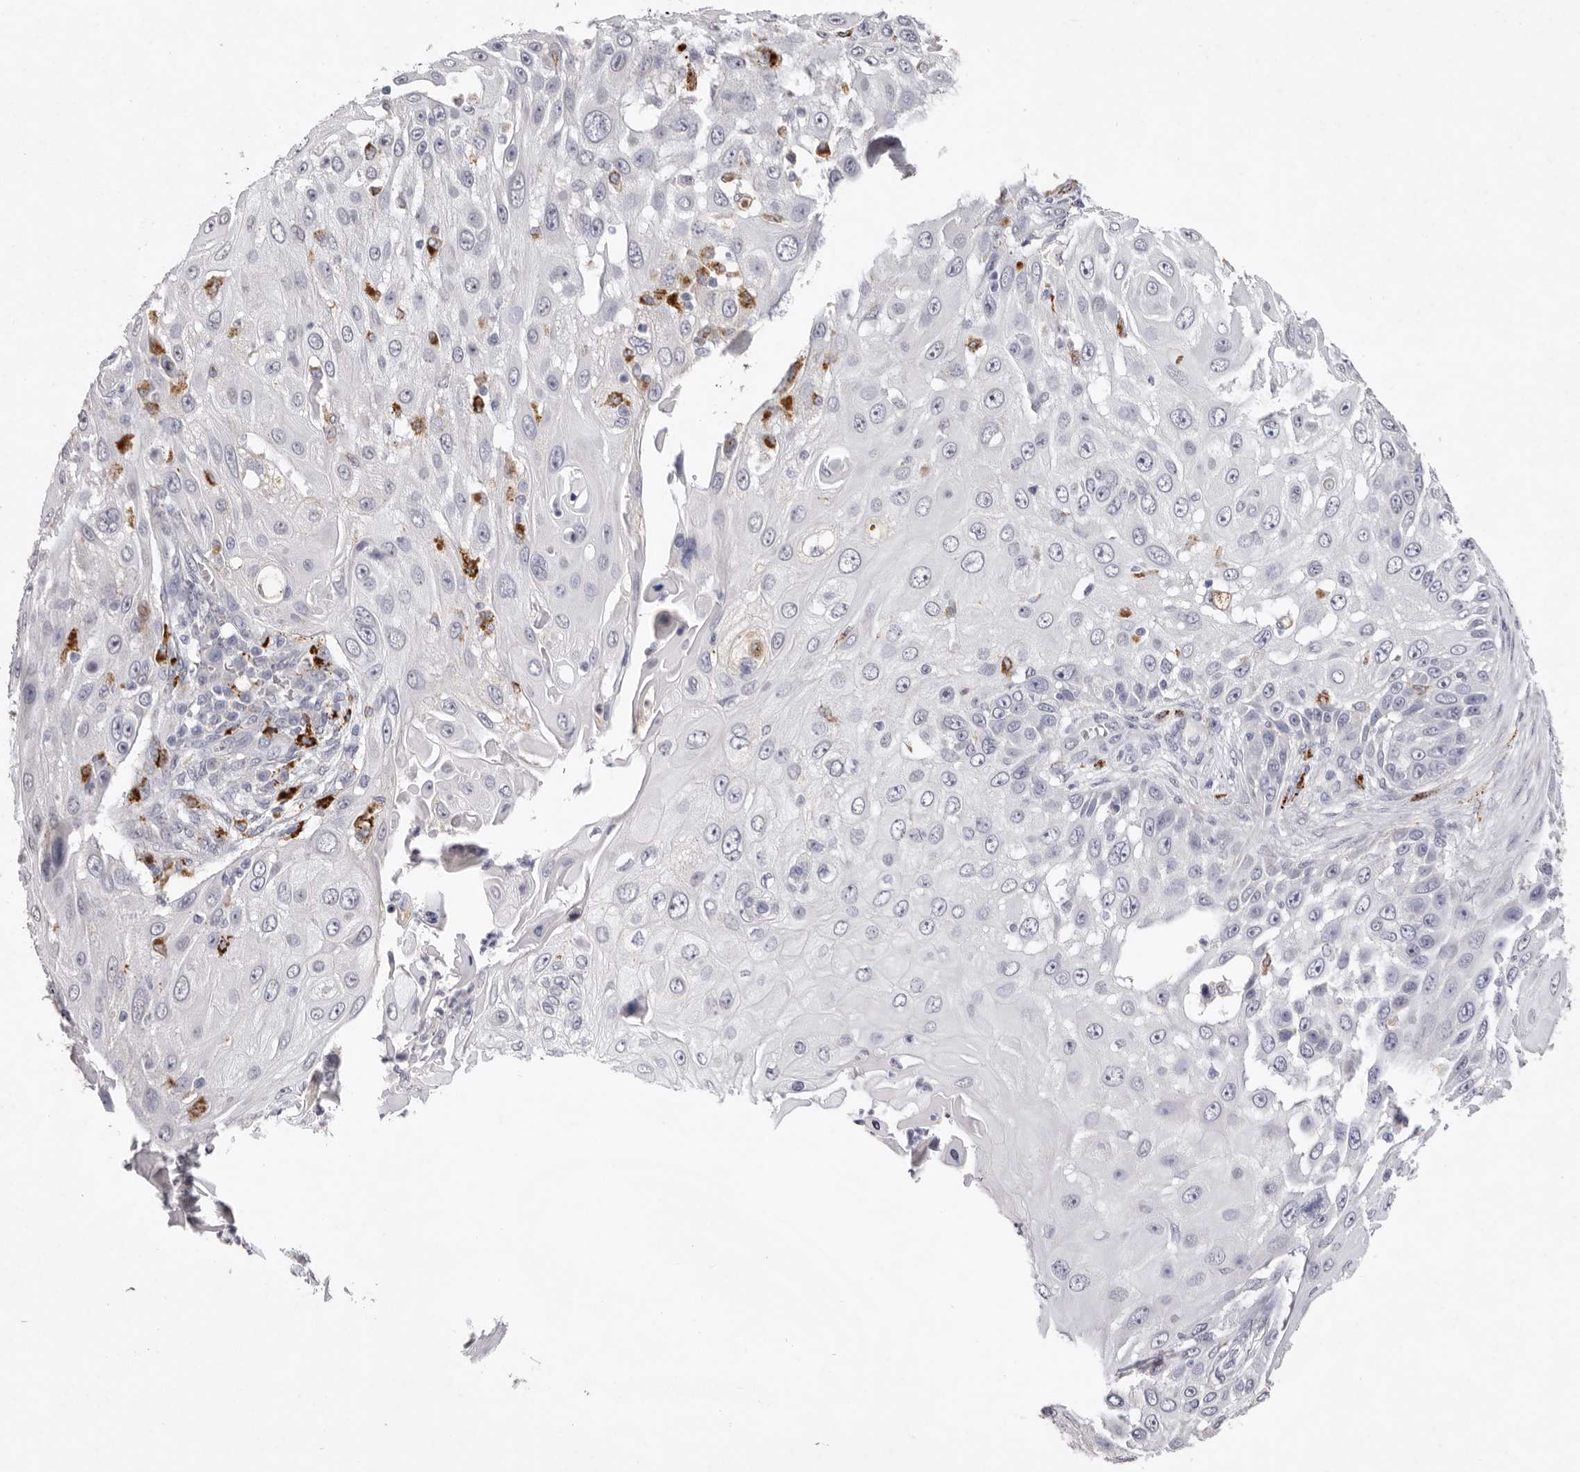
{"staining": {"intensity": "negative", "quantity": "none", "location": "none"}, "tissue": "skin cancer", "cell_type": "Tumor cells", "image_type": "cancer", "snomed": [{"axis": "morphology", "description": "Squamous cell carcinoma, NOS"}, {"axis": "topography", "description": "Skin"}], "caption": "High magnification brightfield microscopy of skin squamous cell carcinoma stained with DAB (3,3'-diaminobenzidine) (brown) and counterstained with hematoxylin (blue): tumor cells show no significant staining.", "gene": "FAM185A", "patient": {"sex": "female", "age": 44}}